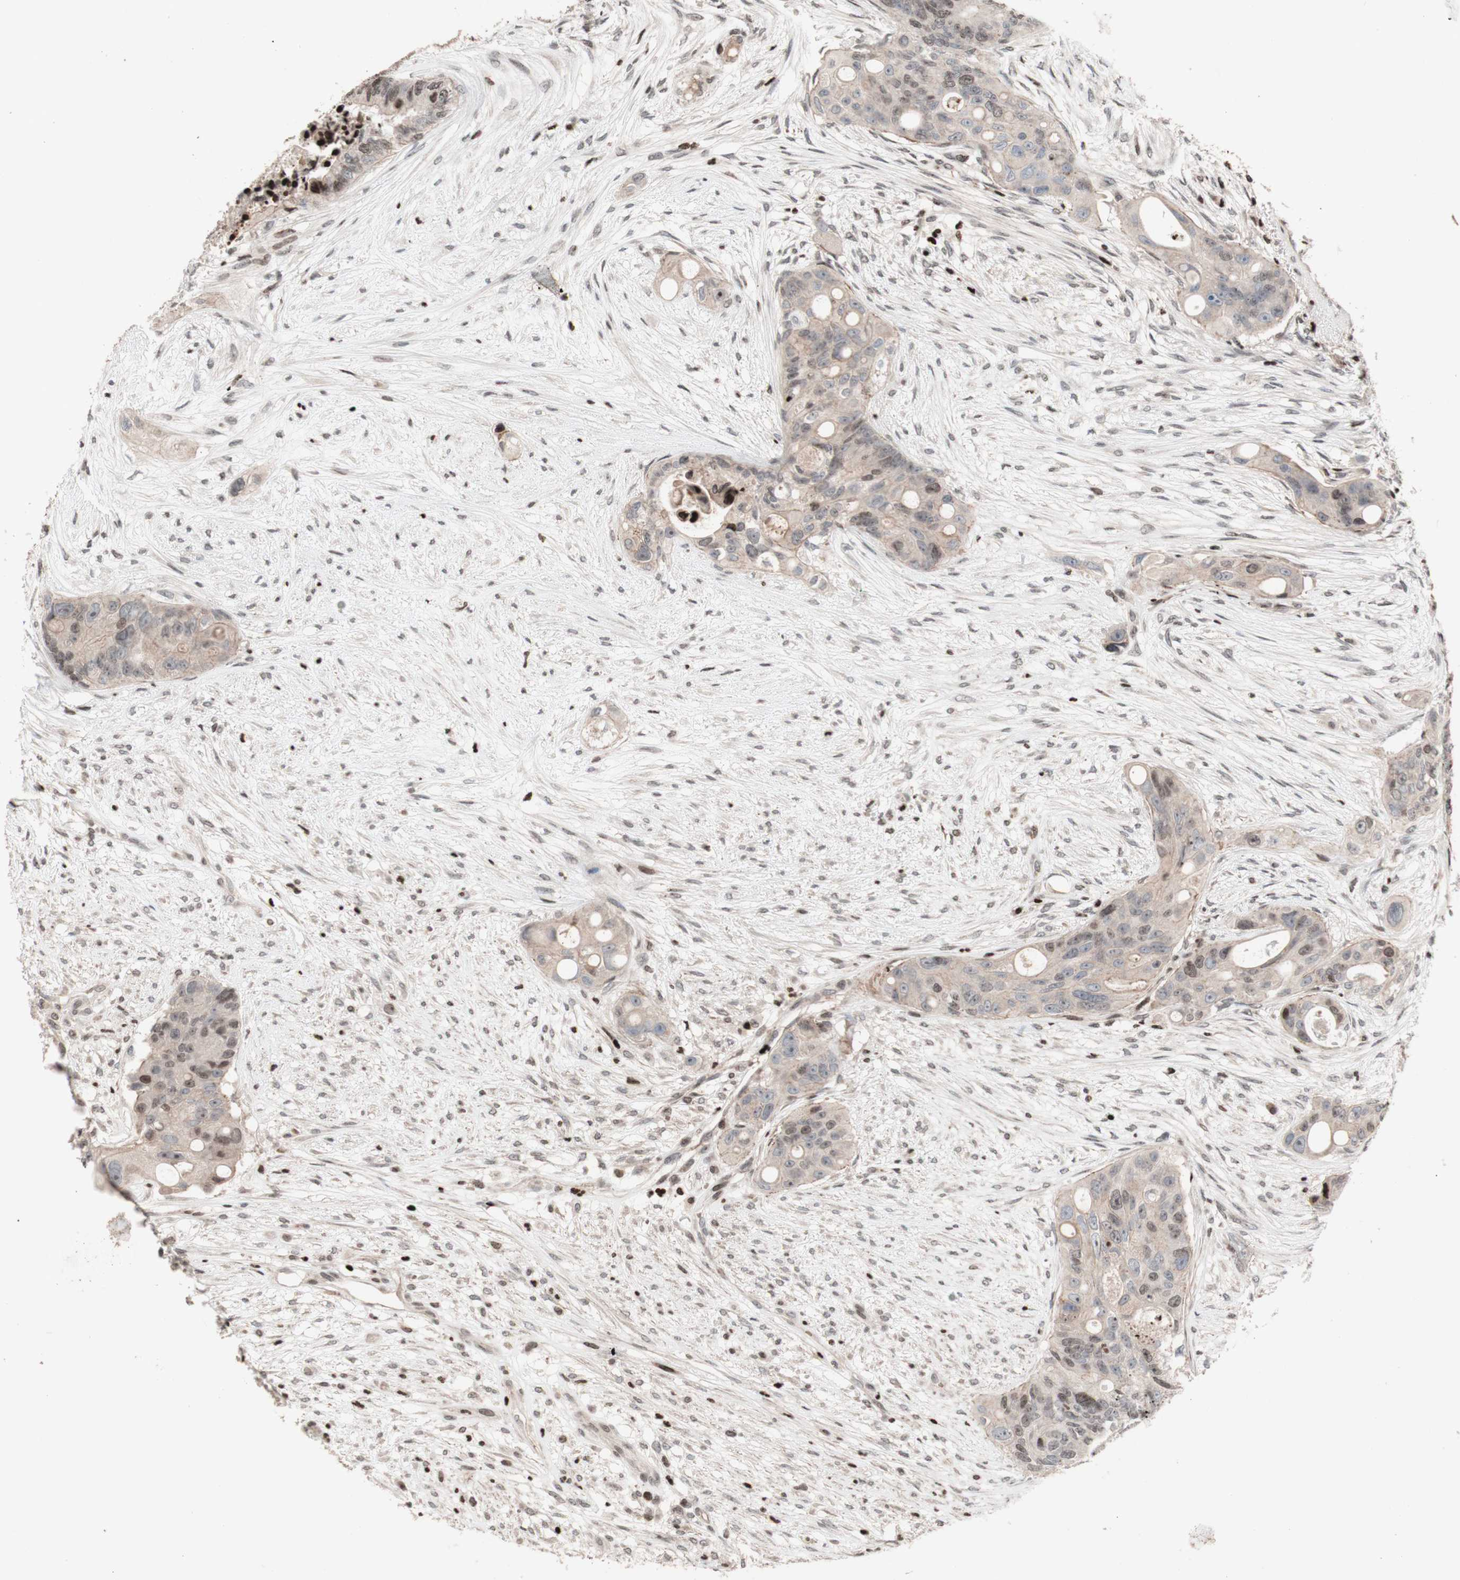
{"staining": {"intensity": "weak", "quantity": "<25%", "location": "nuclear"}, "tissue": "colorectal cancer", "cell_type": "Tumor cells", "image_type": "cancer", "snomed": [{"axis": "morphology", "description": "Adenocarcinoma, NOS"}, {"axis": "topography", "description": "Colon"}], "caption": "DAB immunohistochemical staining of human colorectal adenocarcinoma shows no significant positivity in tumor cells. (DAB (3,3'-diaminobenzidine) immunohistochemistry with hematoxylin counter stain).", "gene": "POLA1", "patient": {"sex": "female", "age": 57}}